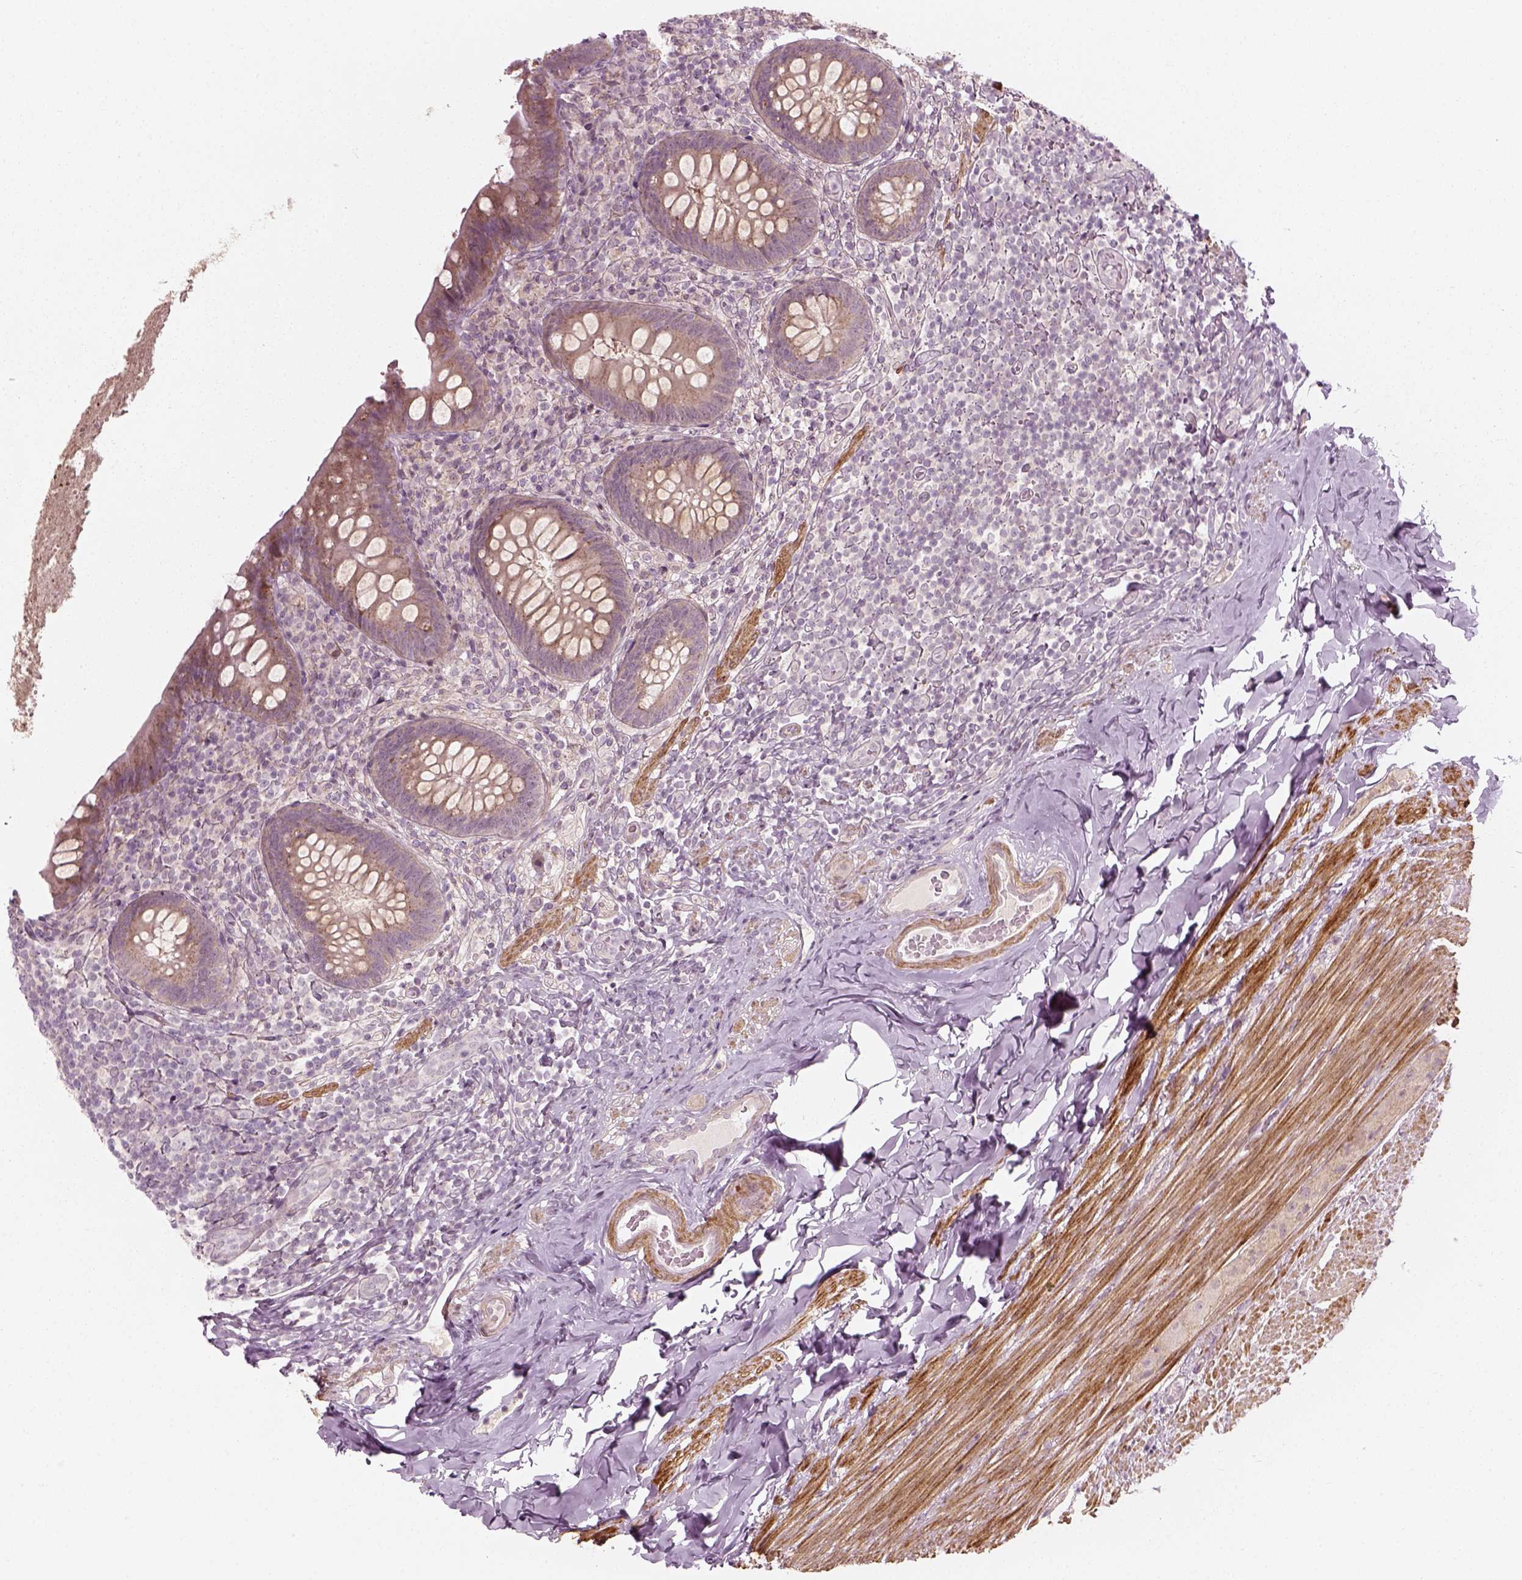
{"staining": {"intensity": "weak", "quantity": "25%-75%", "location": "cytoplasmic/membranous"}, "tissue": "appendix", "cell_type": "Glandular cells", "image_type": "normal", "snomed": [{"axis": "morphology", "description": "Normal tissue, NOS"}, {"axis": "topography", "description": "Appendix"}], "caption": "Glandular cells show weak cytoplasmic/membranous staining in about 25%-75% of cells in unremarkable appendix.", "gene": "MLIP", "patient": {"sex": "male", "age": 47}}